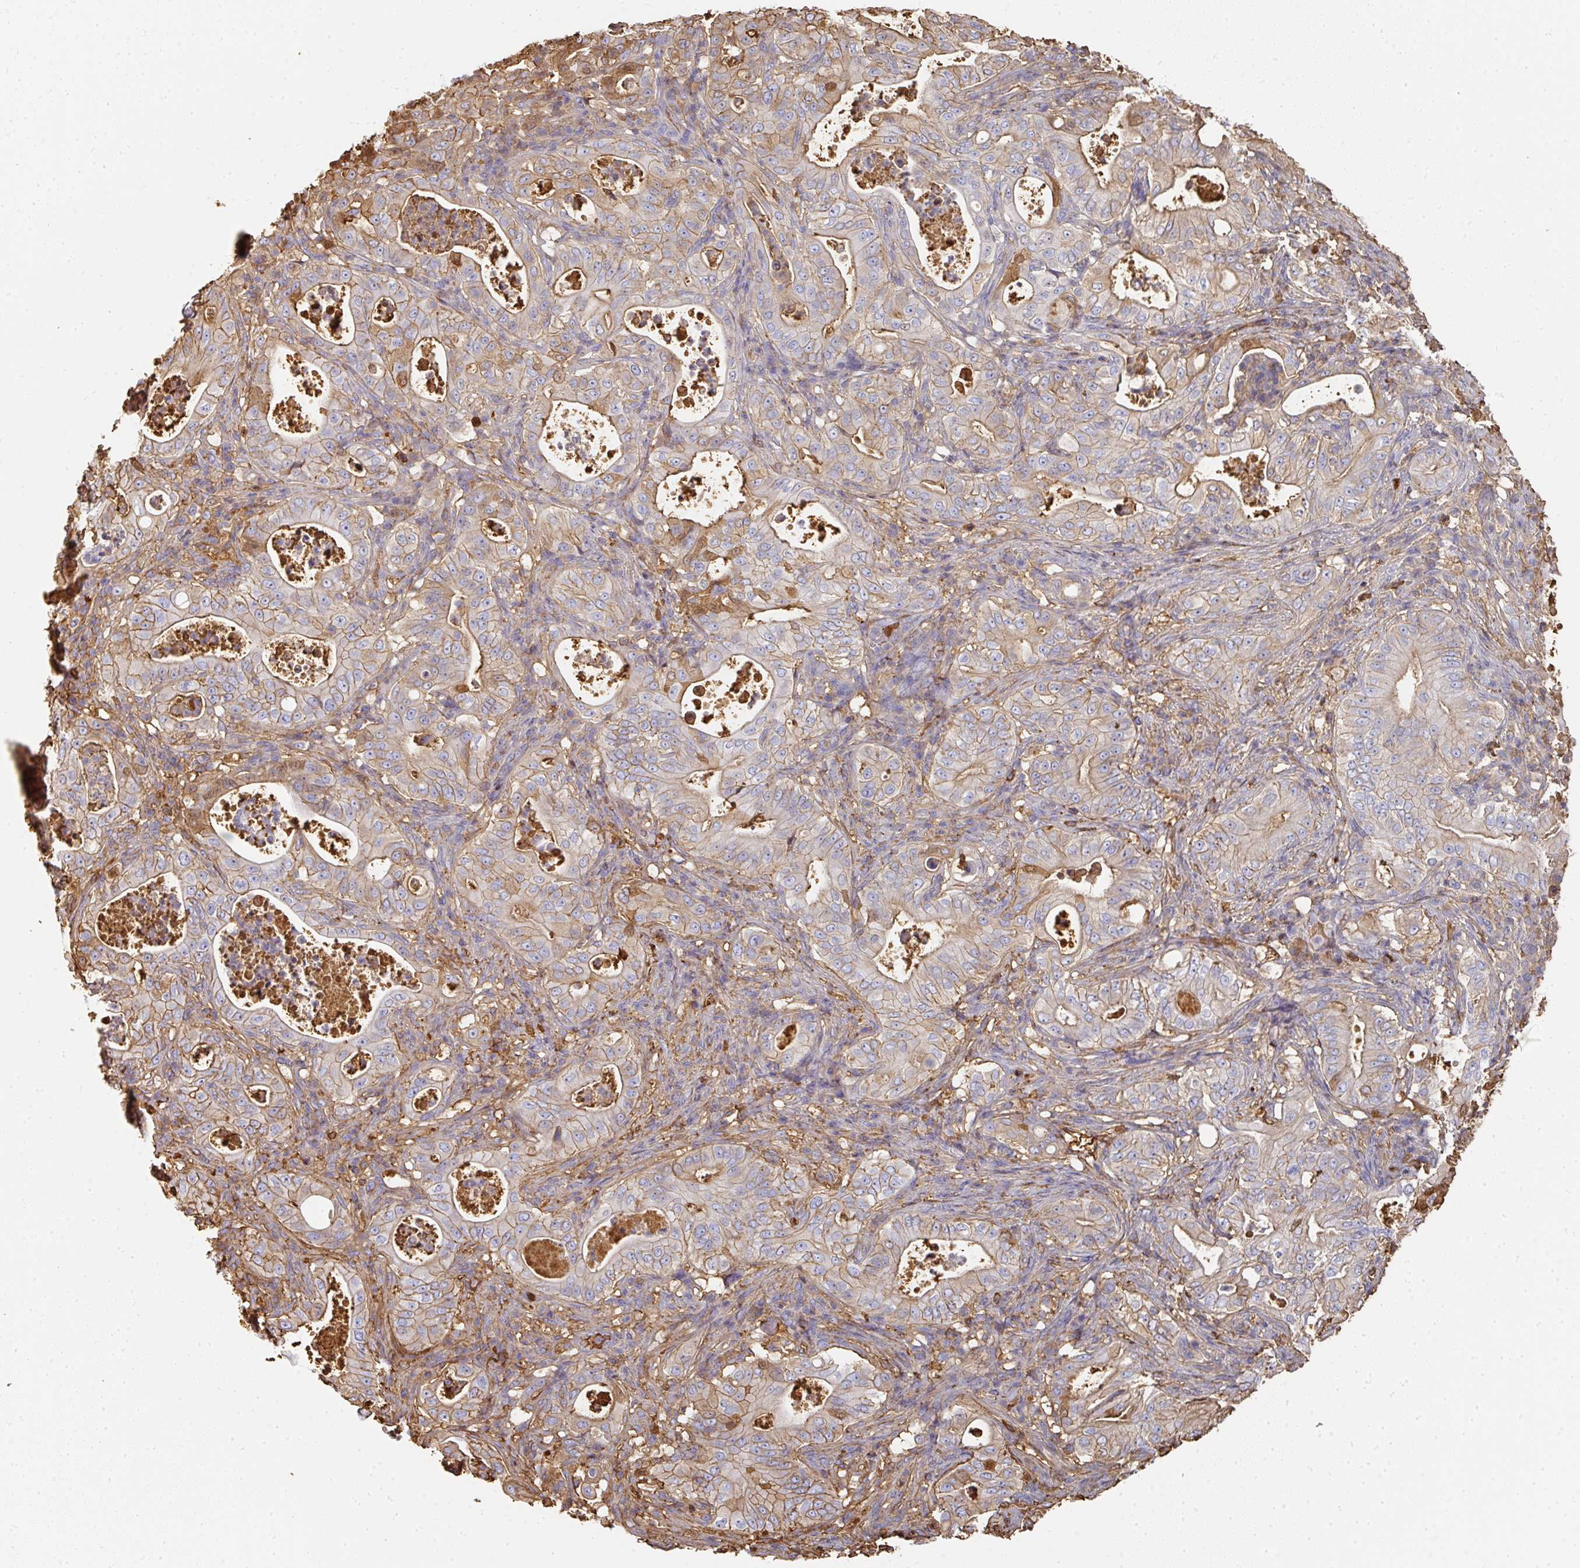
{"staining": {"intensity": "weak", "quantity": "25%-75%", "location": "cytoplasmic/membranous"}, "tissue": "pancreatic cancer", "cell_type": "Tumor cells", "image_type": "cancer", "snomed": [{"axis": "morphology", "description": "Adenocarcinoma, NOS"}, {"axis": "topography", "description": "Pancreas"}], "caption": "The histopathology image shows a brown stain indicating the presence of a protein in the cytoplasmic/membranous of tumor cells in pancreatic cancer.", "gene": "ALB", "patient": {"sex": "male", "age": 71}}